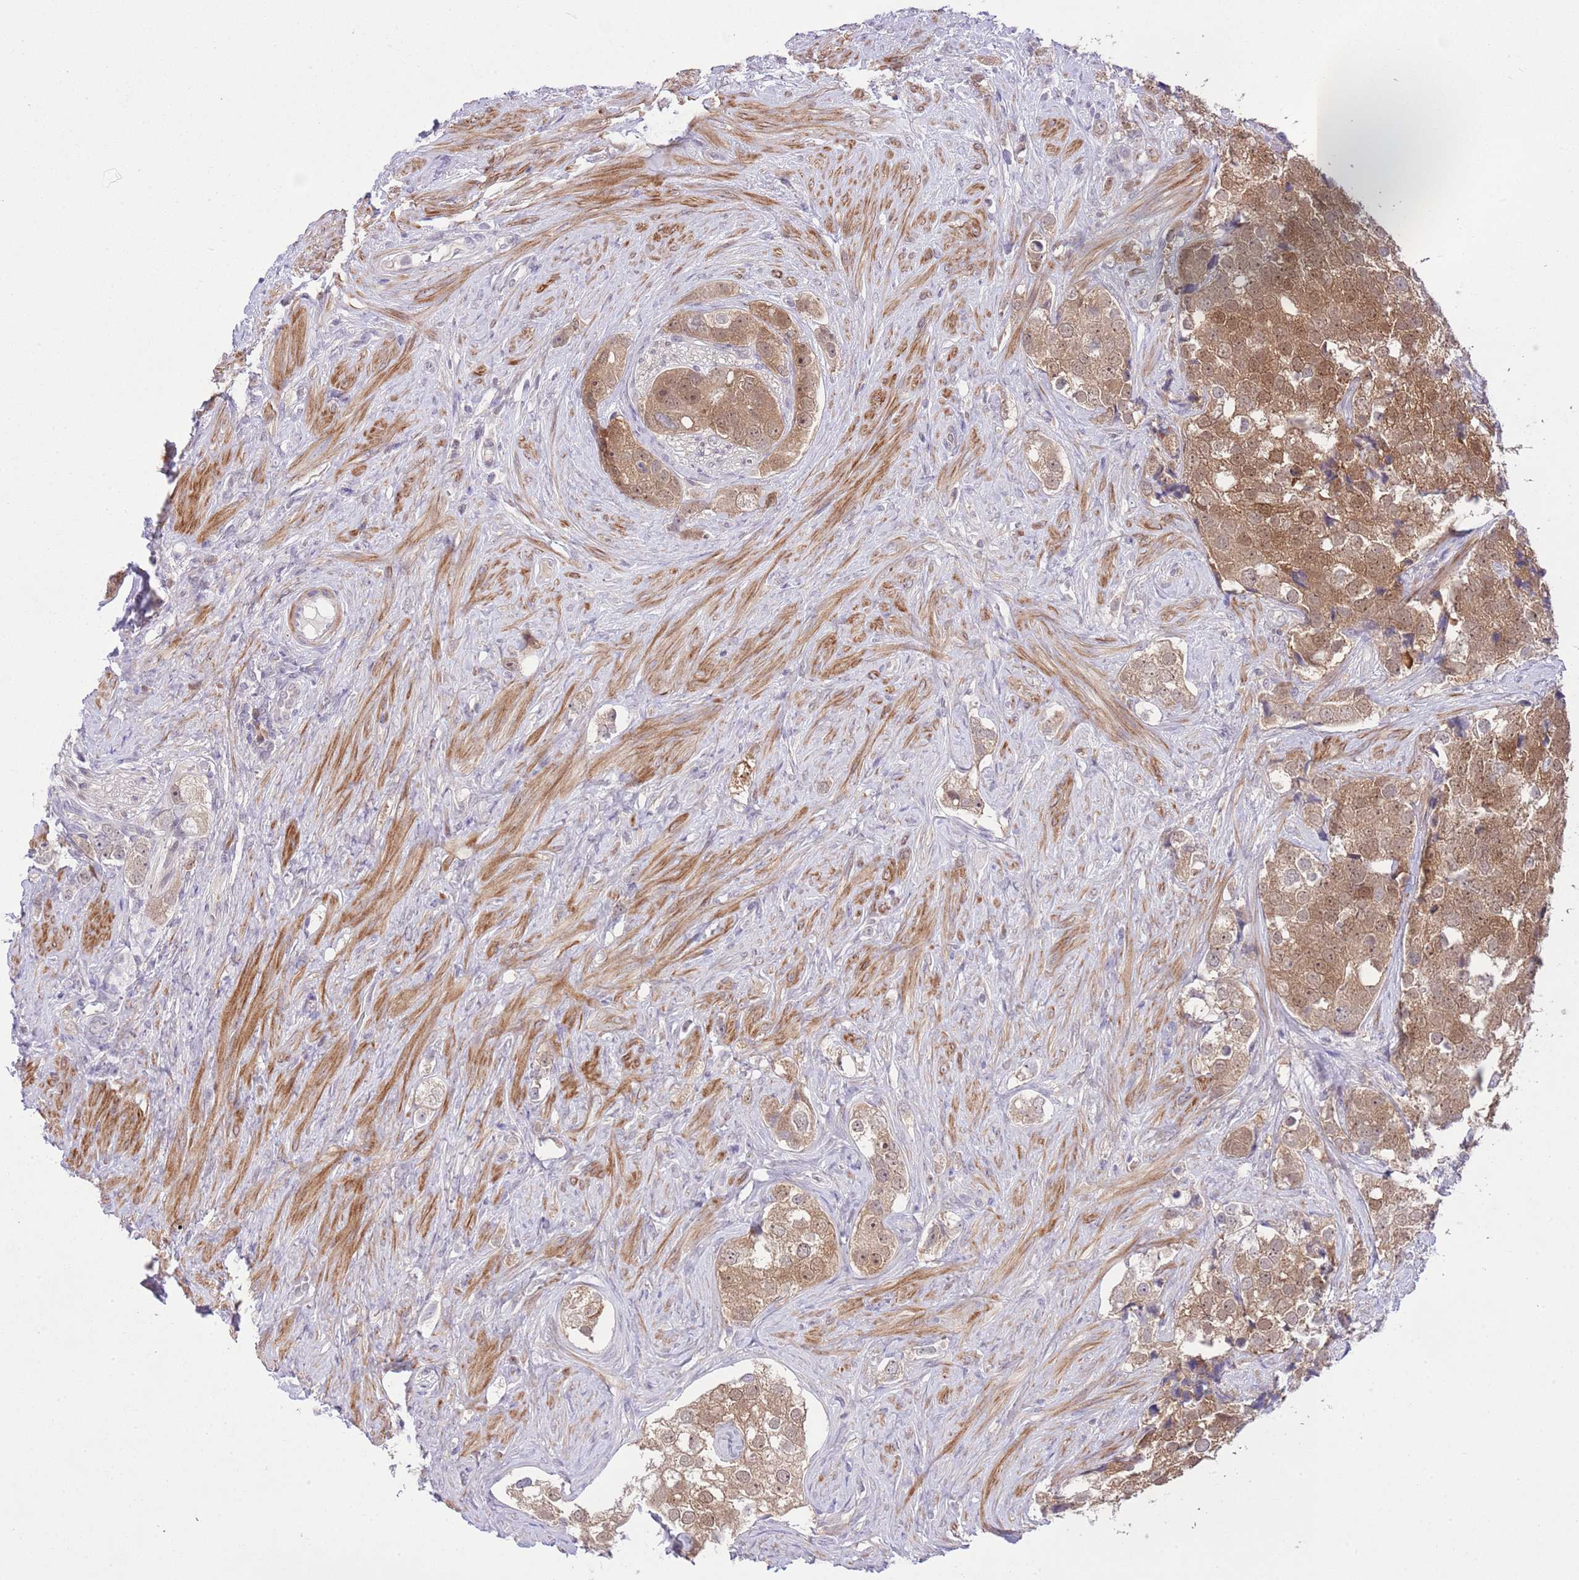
{"staining": {"intensity": "moderate", "quantity": ">75%", "location": "cytoplasmic/membranous,nuclear"}, "tissue": "prostate cancer", "cell_type": "Tumor cells", "image_type": "cancer", "snomed": [{"axis": "morphology", "description": "Adenocarcinoma, High grade"}, {"axis": "topography", "description": "Prostate"}], "caption": "A high-resolution histopathology image shows immunohistochemistry (IHC) staining of high-grade adenocarcinoma (prostate), which reveals moderate cytoplasmic/membranous and nuclear expression in about >75% of tumor cells.", "gene": "GALK2", "patient": {"sex": "male", "age": 49}}